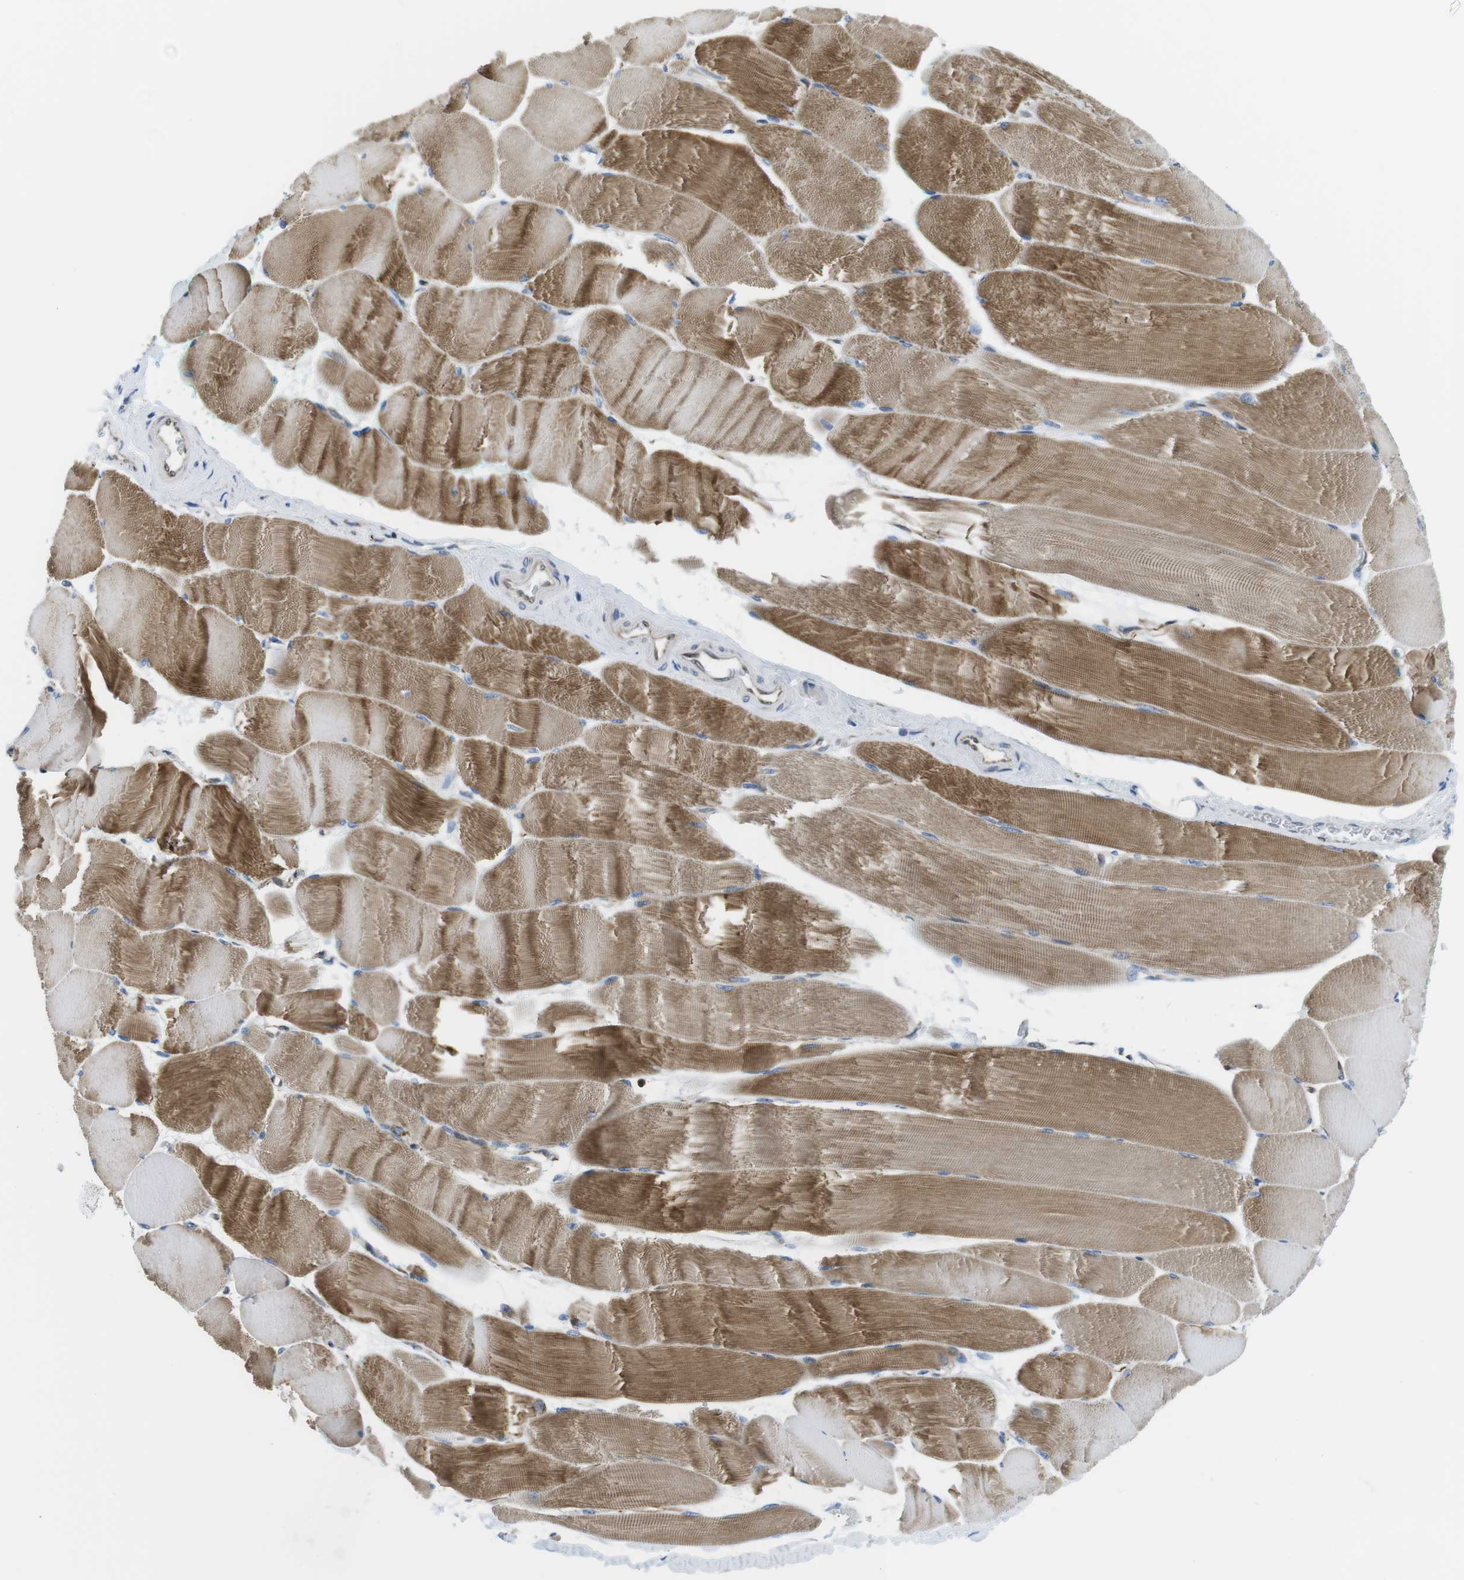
{"staining": {"intensity": "moderate", "quantity": "25%-75%", "location": "cytoplasmic/membranous"}, "tissue": "skeletal muscle", "cell_type": "Myocytes", "image_type": "normal", "snomed": [{"axis": "morphology", "description": "Normal tissue, NOS"}, {"axis": "morphology", "description": "Squamous cell carcinoma, NOS"}, {"axis": "topography", "description": "Skeletal muscle"}], "caption": "Myocytes reveal medium levels of moderate cytoplasmic/membranous expression in approximately 25%-75% of cells in benign skeletal muscle.", "gene": "KCNE3", "patient": {"sex": "male", "age": 51}}